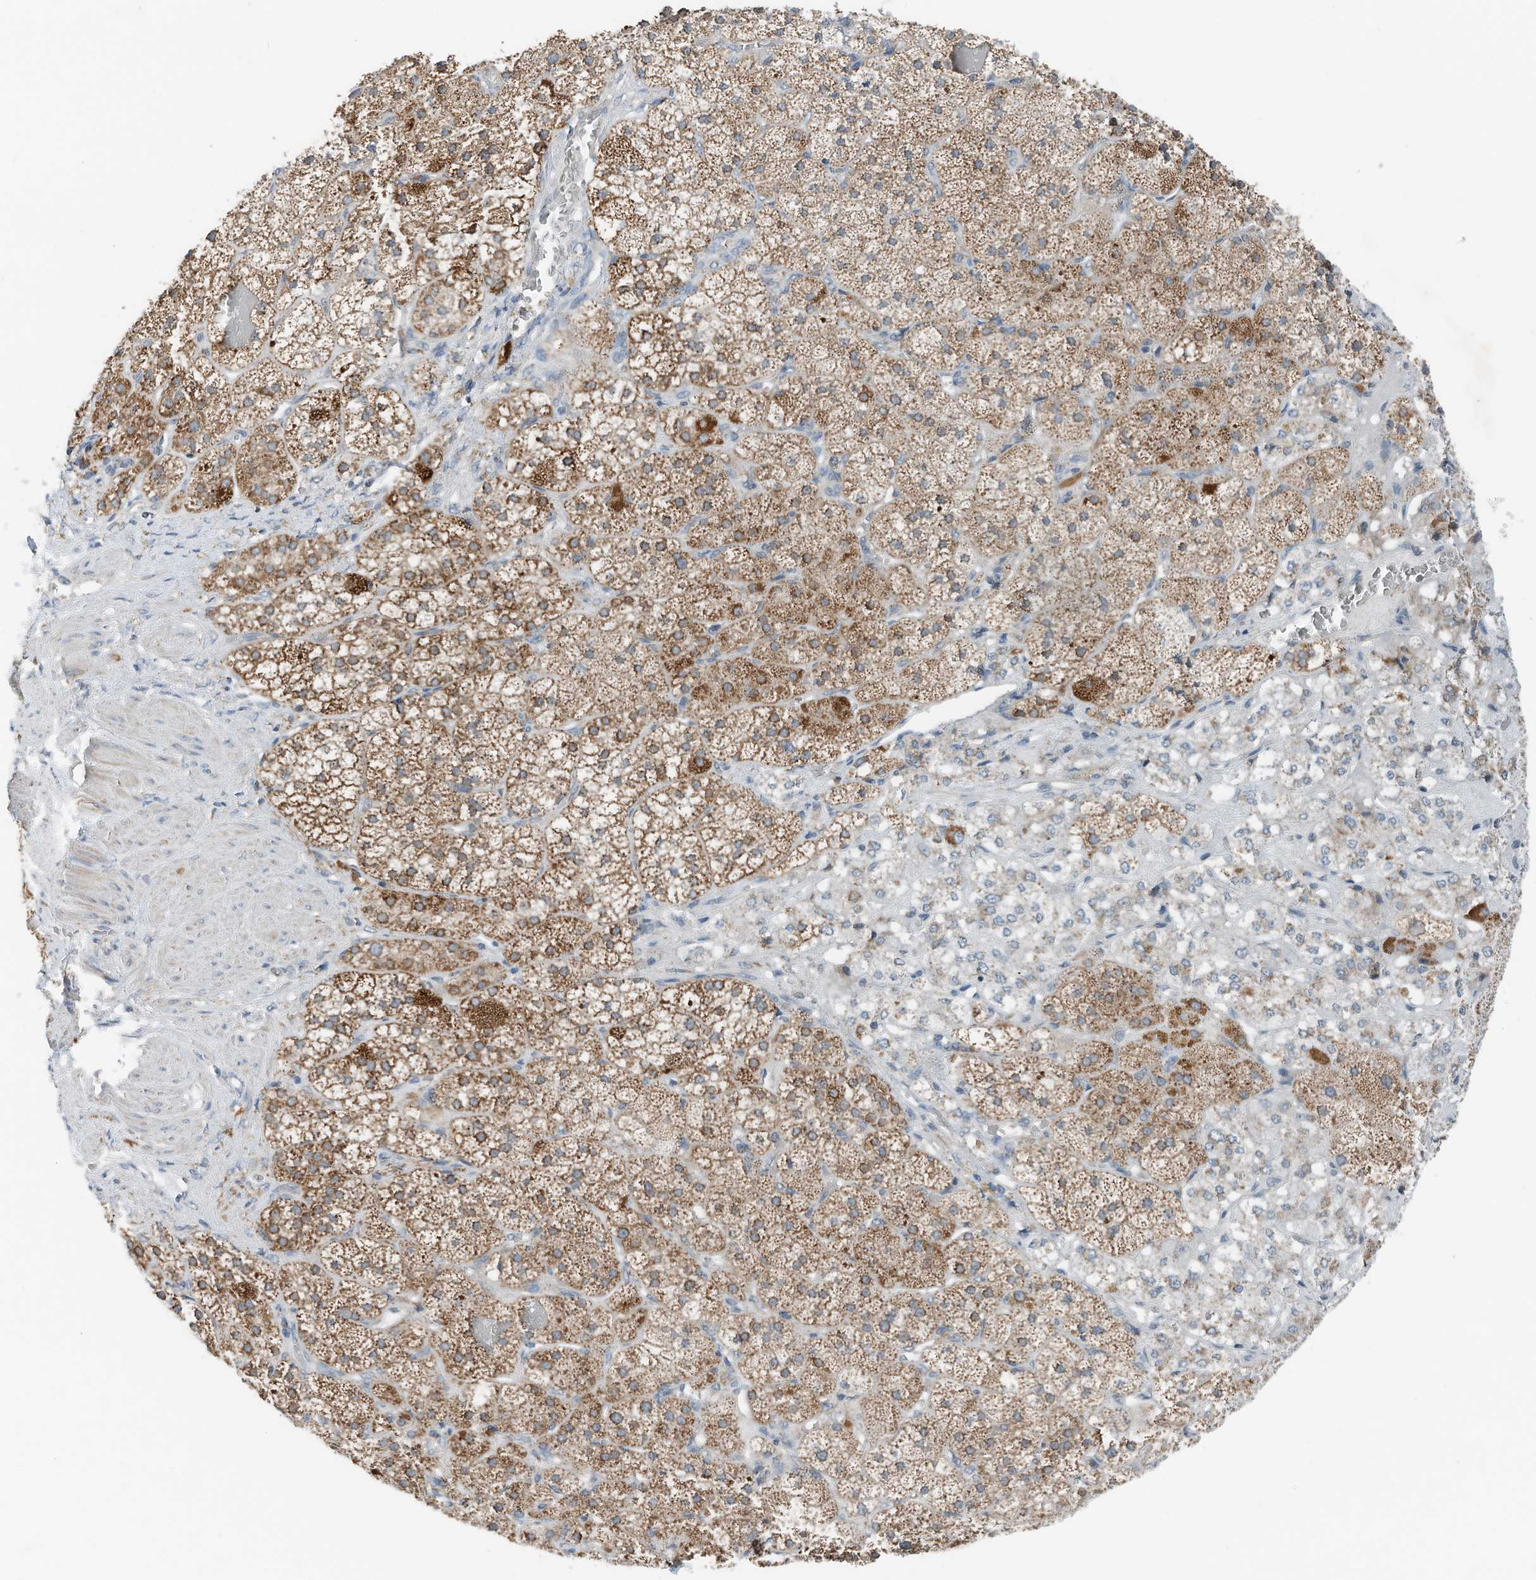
{"staining": {"intensity": "strong", "quantity": ">75%", "location": "cytoplasmic/membranous"}, "tissue": "adrenal gland", "cell_type": "Glandular cells", "image_type": "normal", "snomed": [{"axis": "morphology", "description": "Normal tissue, NOS"}, {"axis": "topography", "description": "Adrenal gland"}], "caption": "Immunohistochemistry image of unremarkable human adrenal gland stained for a protein (brown), which exhibits high levels of strong cytoplasmic/membranous expression in about >75% of glandular cells.", "gene": "RMND1", "patient": {"sex": "male", "age": 57}}